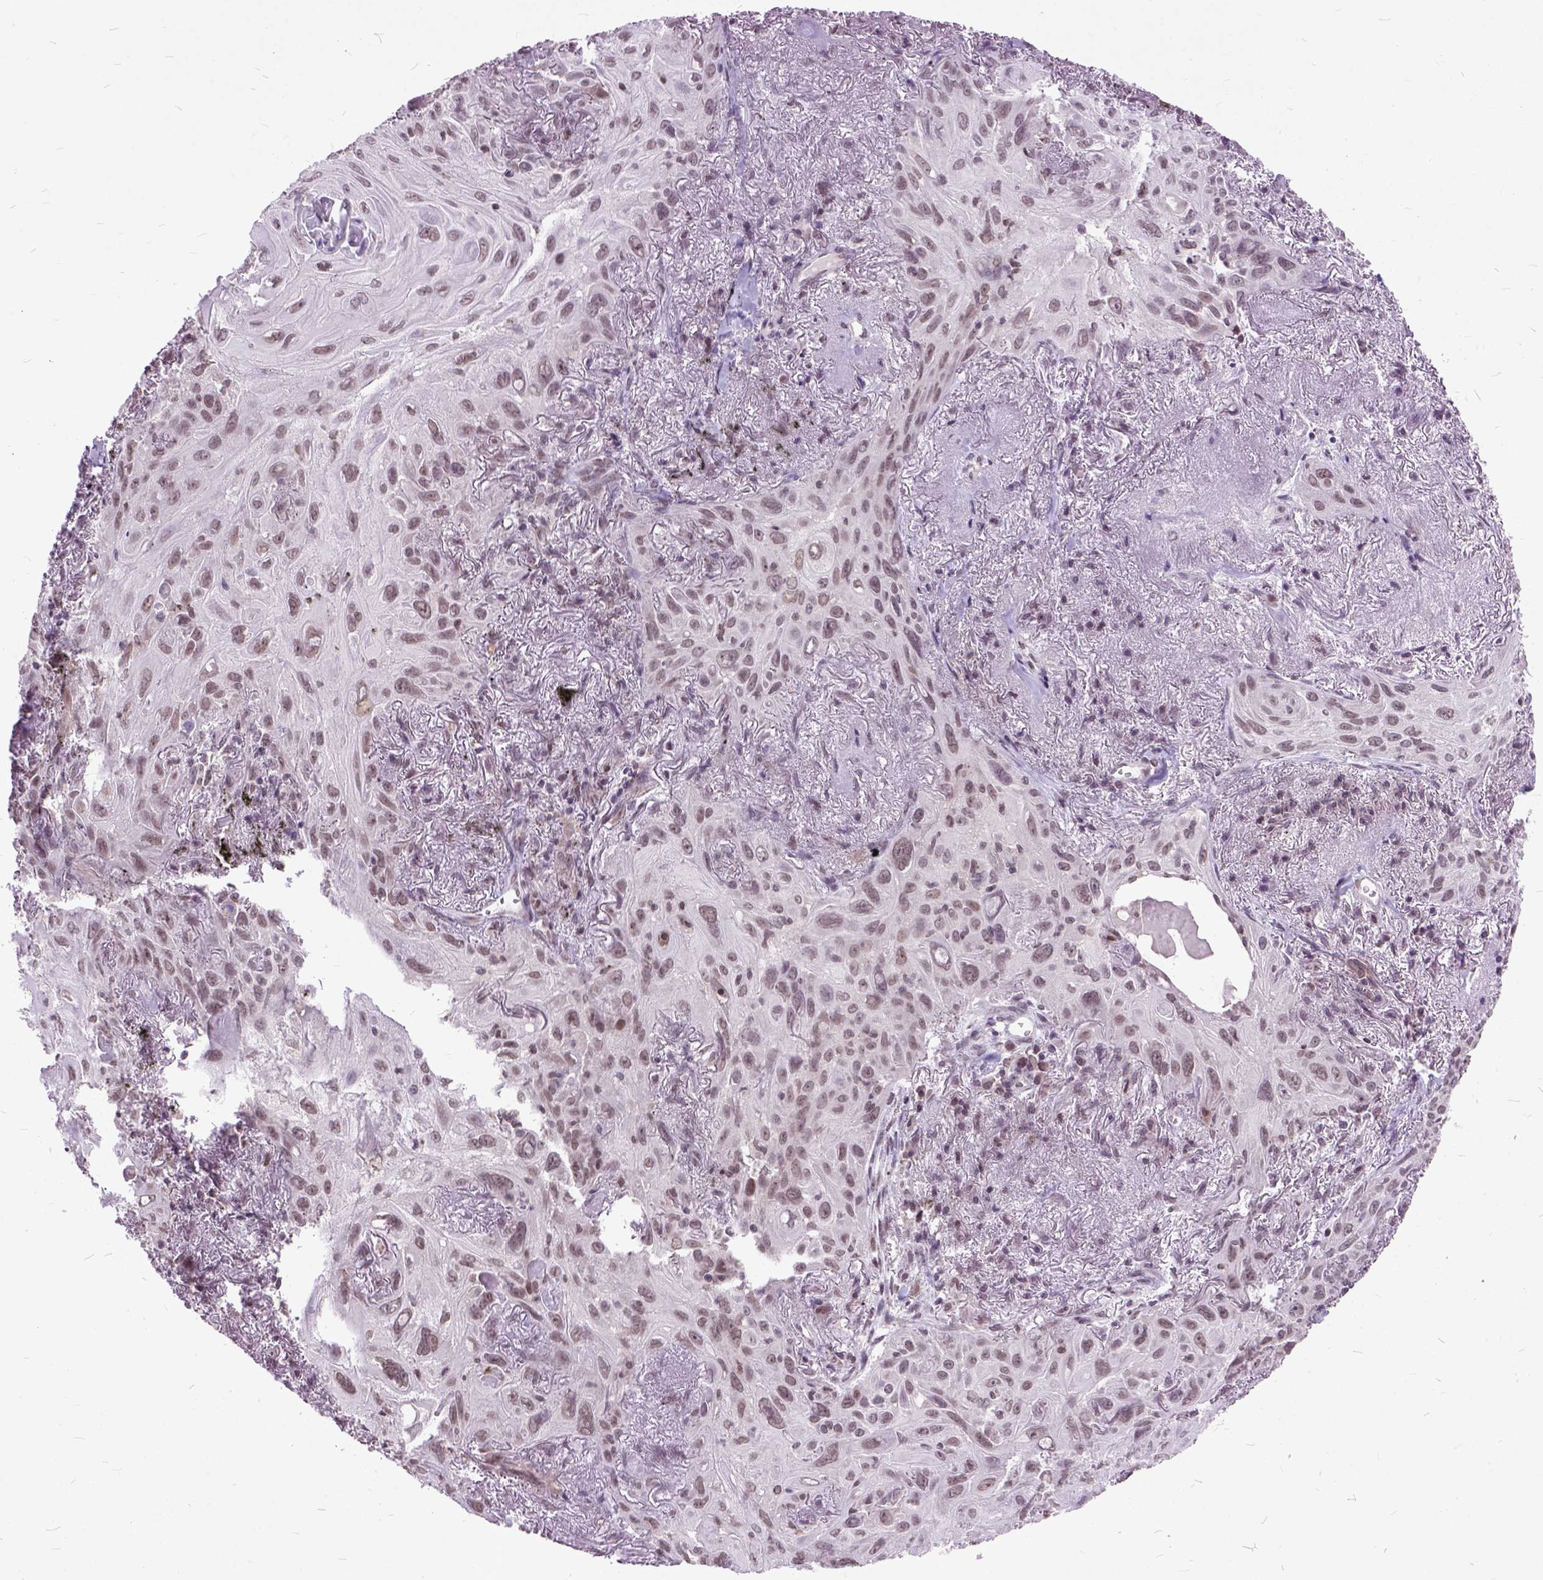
{"staining": {"intensity": "weak", "quantity": ">75%", "location": "nuclear"}, "tissue": "lung cancer", "cell_type": "Tumor cells", "image_type": "cancer", "snomed": [{"axis": "morphology", "description": "Squamous cell carcinoma, NOS"}, {"axis": "topography", "description": "Lung"}], "caption": "Brown immunohistochemical staining in human lung cancer (squamous cell carcinoma) shows weak nuclear expression in approximately >75% of tumor cells. (Stains: DAB (3,3'-diaminobenzidine) in brown, nuclei in blue, Microscopy: brightfield microscopy at high magnification).", "gene": "ORC5", "patient": {"sex": "male", "age": 79}}